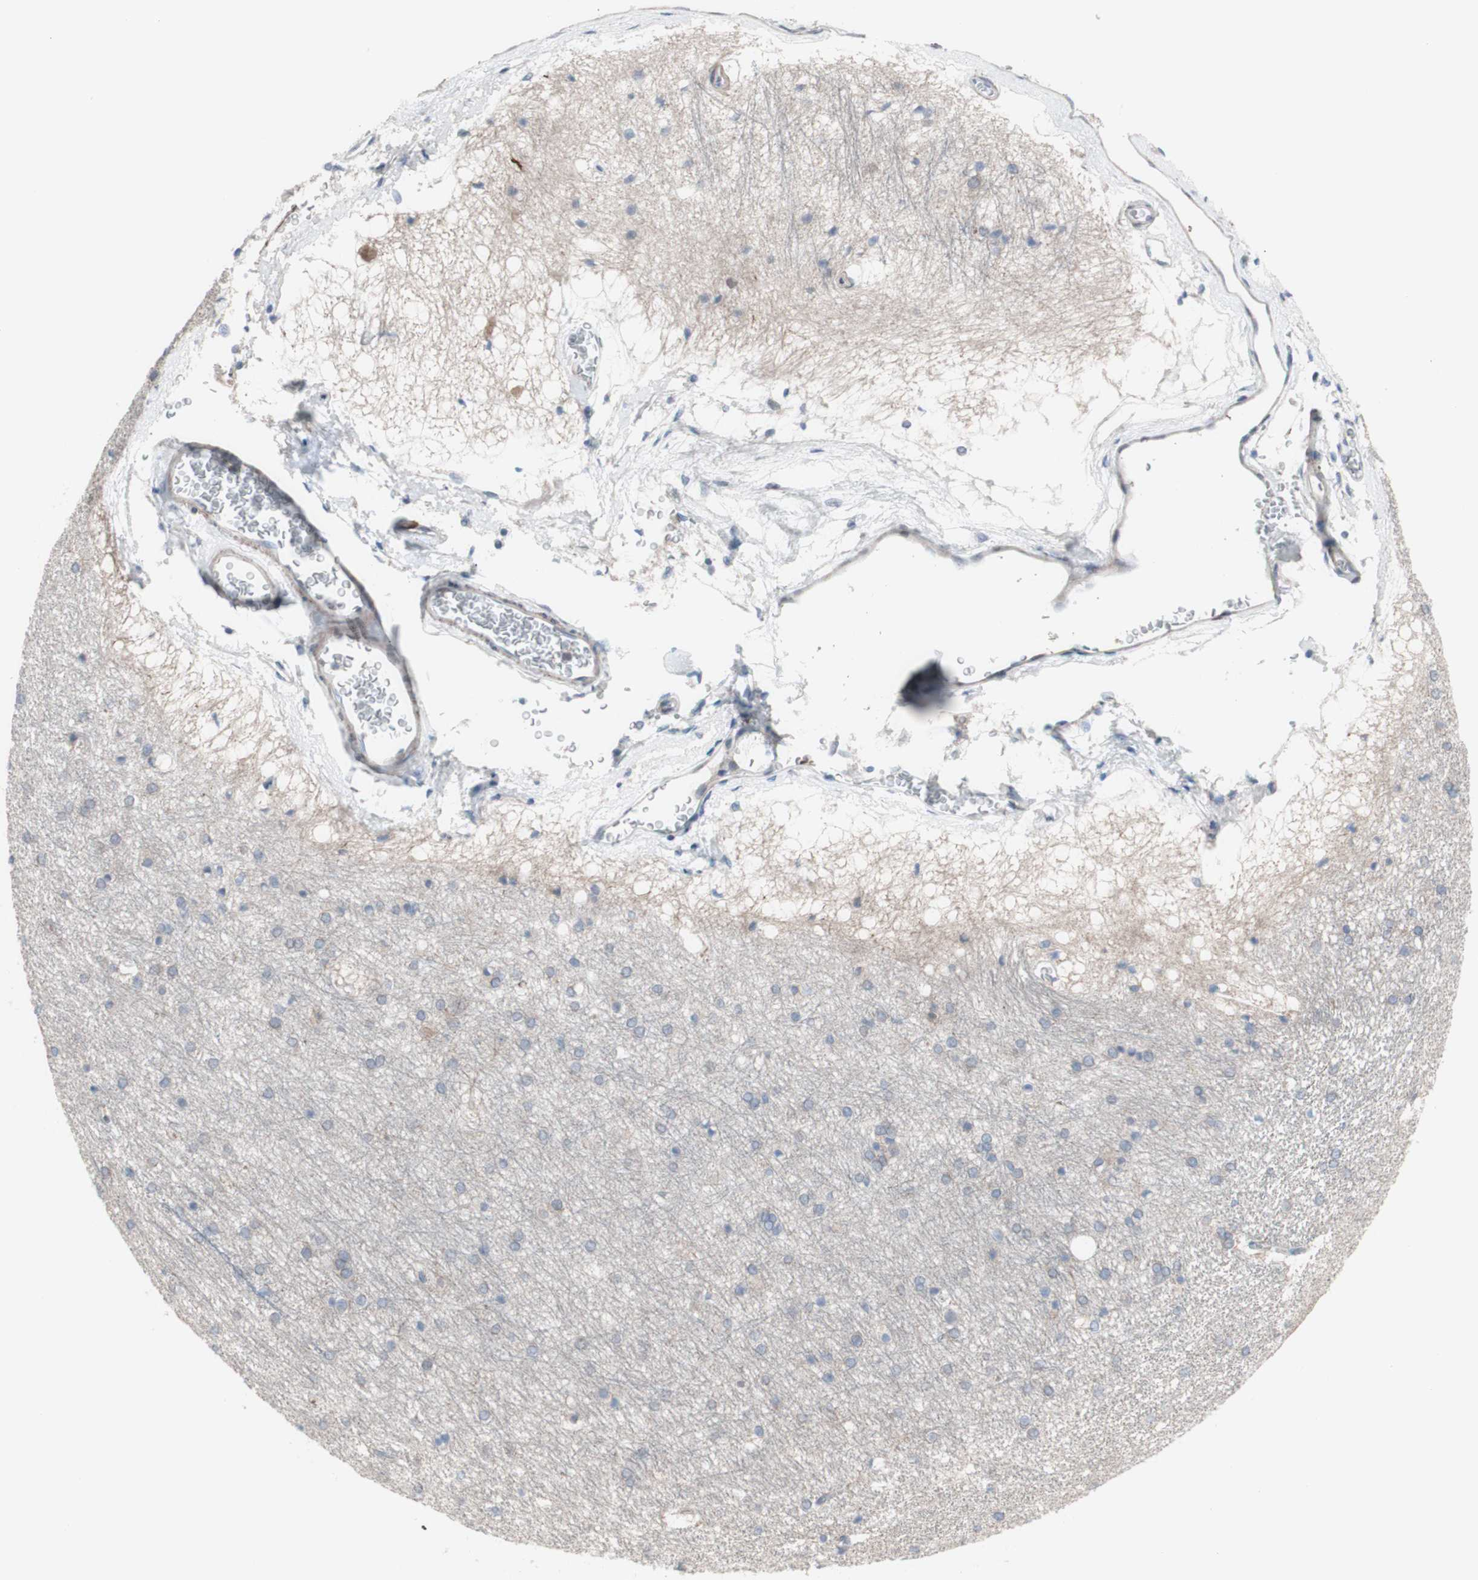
{"staining": {"intensity": "negative", "quantity": "none", "location": "none"}, "tissue": "hippocampus", "cell_type": "Glial cells", "image_type": "normal", "snomed": [{"axis": "morphology", "description": "Normal tissue, NOS"}, {"axis": "topography", "description": "Hippocampus"}], "caption": "This is an immunohistochemistry image of unremarkable hippocampus. There is no expression in glial cells.", "gene": "PHTF2", "patient": {"sex": "female", "age": 19}}